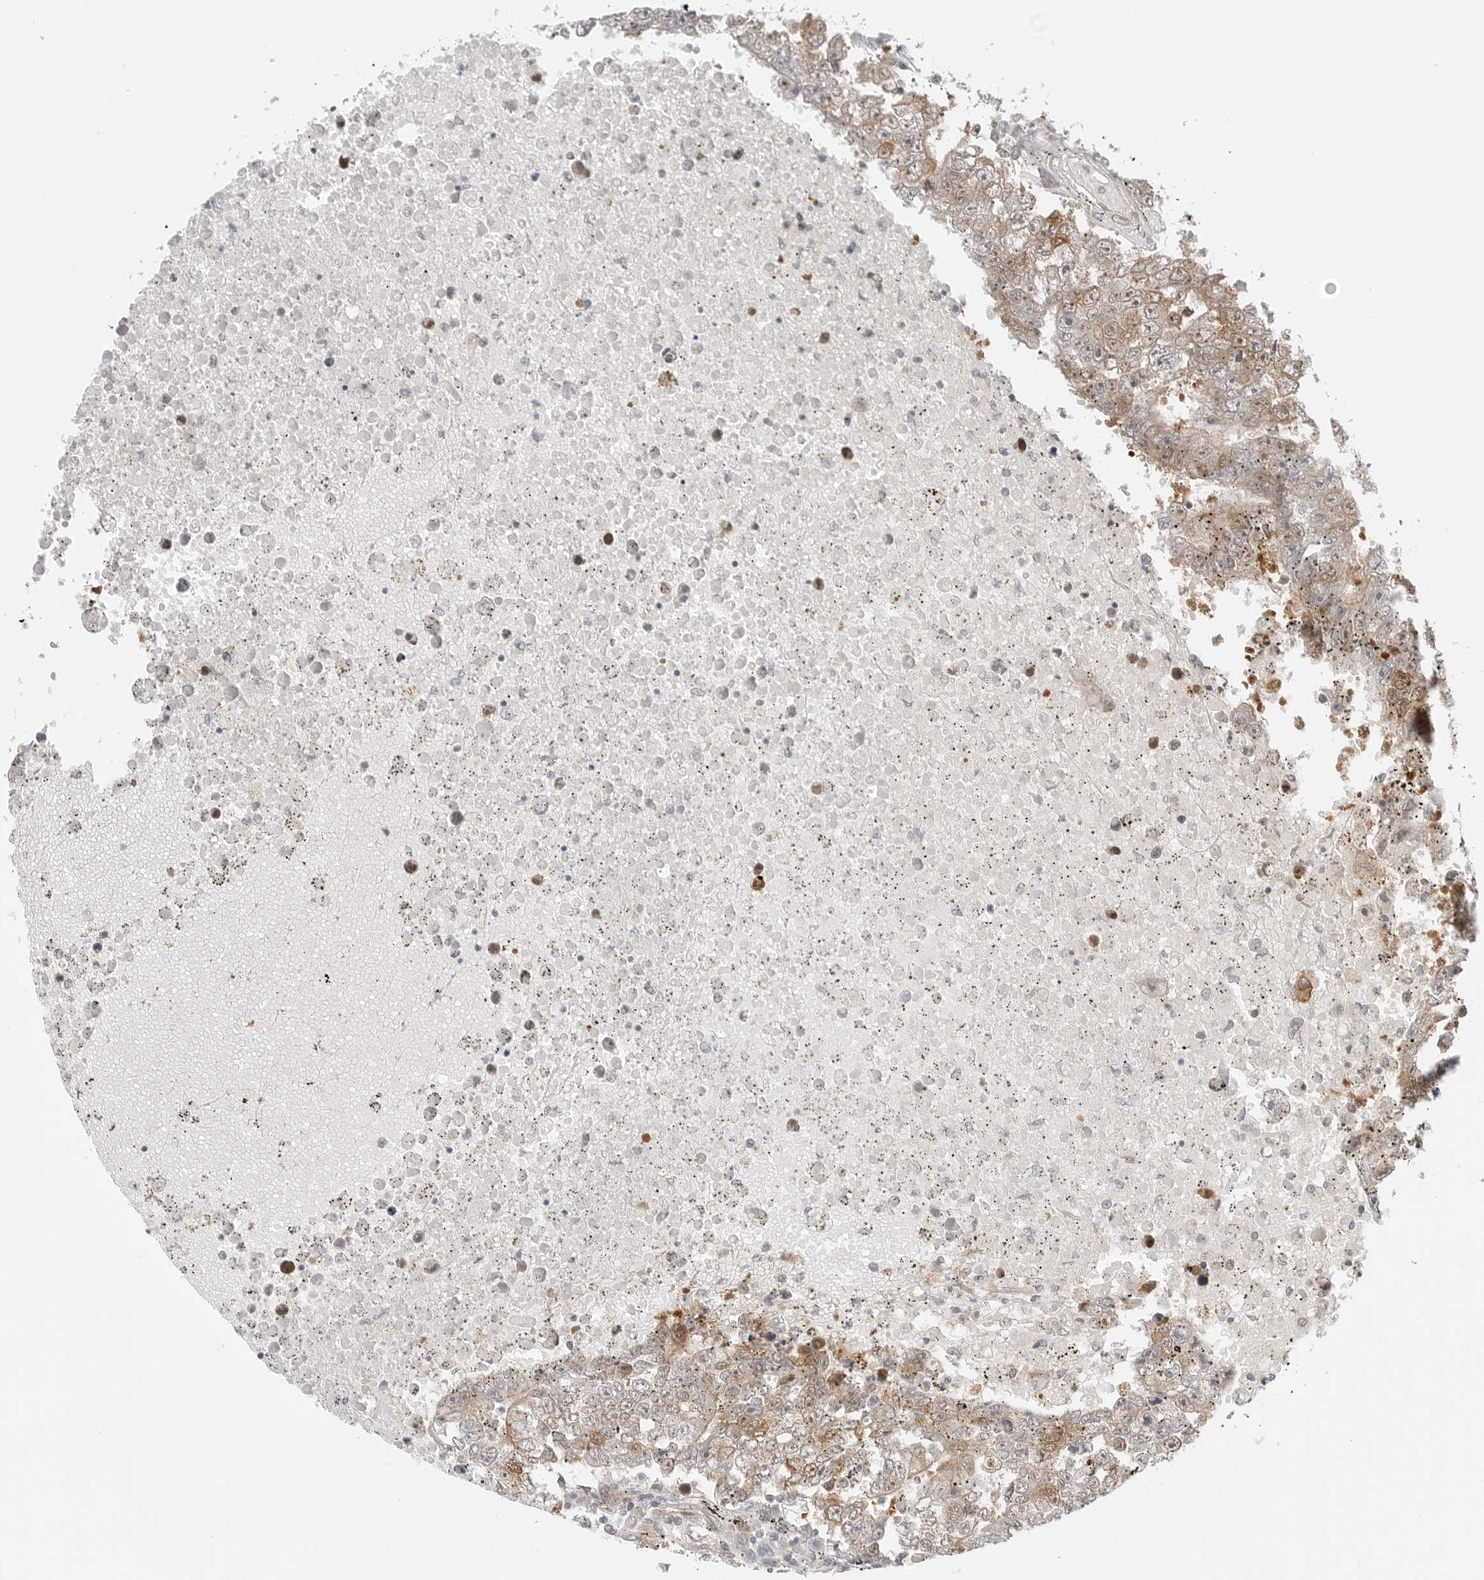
{"staining": {"intensity": "moderate", "quantity": ">75%", "location": "cytoplasmic/membranous"}, "tissue": "testis cancer", "cell_type": "Tumor cells", "image_type": "cancer", "snomed": [{"axis": "morphology", "description": "Carcinoma, Embryonal, NOS"}, {"axis": "topography", "description": "Testis"}], "caption": "High-power microscopy captured an IHC histopathology image of embryonal carcinoma (testis), revealing moderate cytoplasmic/membranous expression in about >75% of tumor cells. The staining was performed using DAB, with brown indicating positive protein expression. Nuclei are stained blue with hematoxylin.", "gene": "NUDC", "patient": {"sex": "male", "age": 25}}